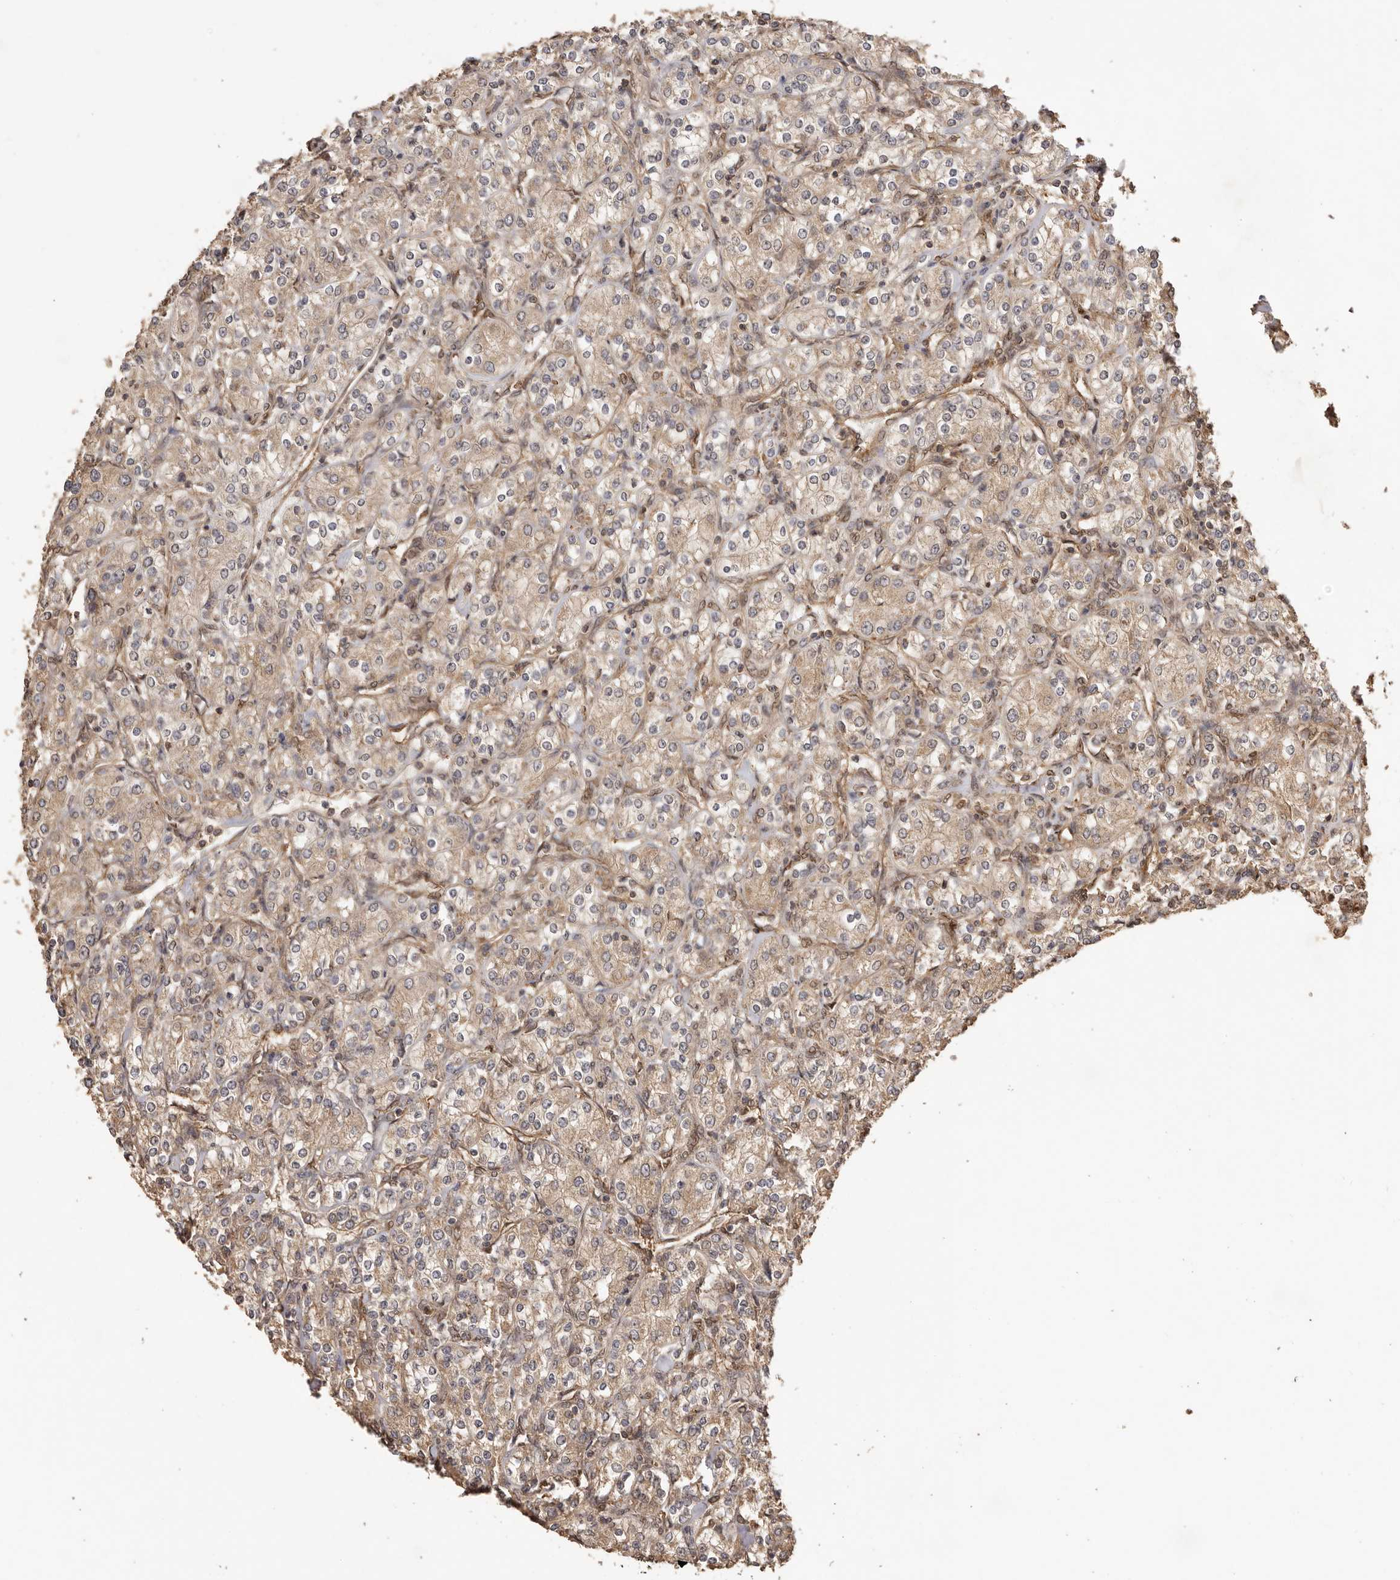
{"staining": {"intensity": "weak", "quantity": ">75%", "location": "cytoplasmic/membranous"}, "tissue": "renal cancer", "cell_type": "Tumor cells", "image_type": "cancer", "snomed": [{"axis": "morphology", "description": "Adenocarcinoma, NOS"}, {"axis": "topography", "description": "Kidney"}], "caption": "Immunohistochemical staining of human adenocarcinoma (renal) reveals weak cytoplasmic/membranous protein expression in approximately >75% of tumor cells.", "gene": "UBR2", "patient": {"sex": "male", "age": 77}}